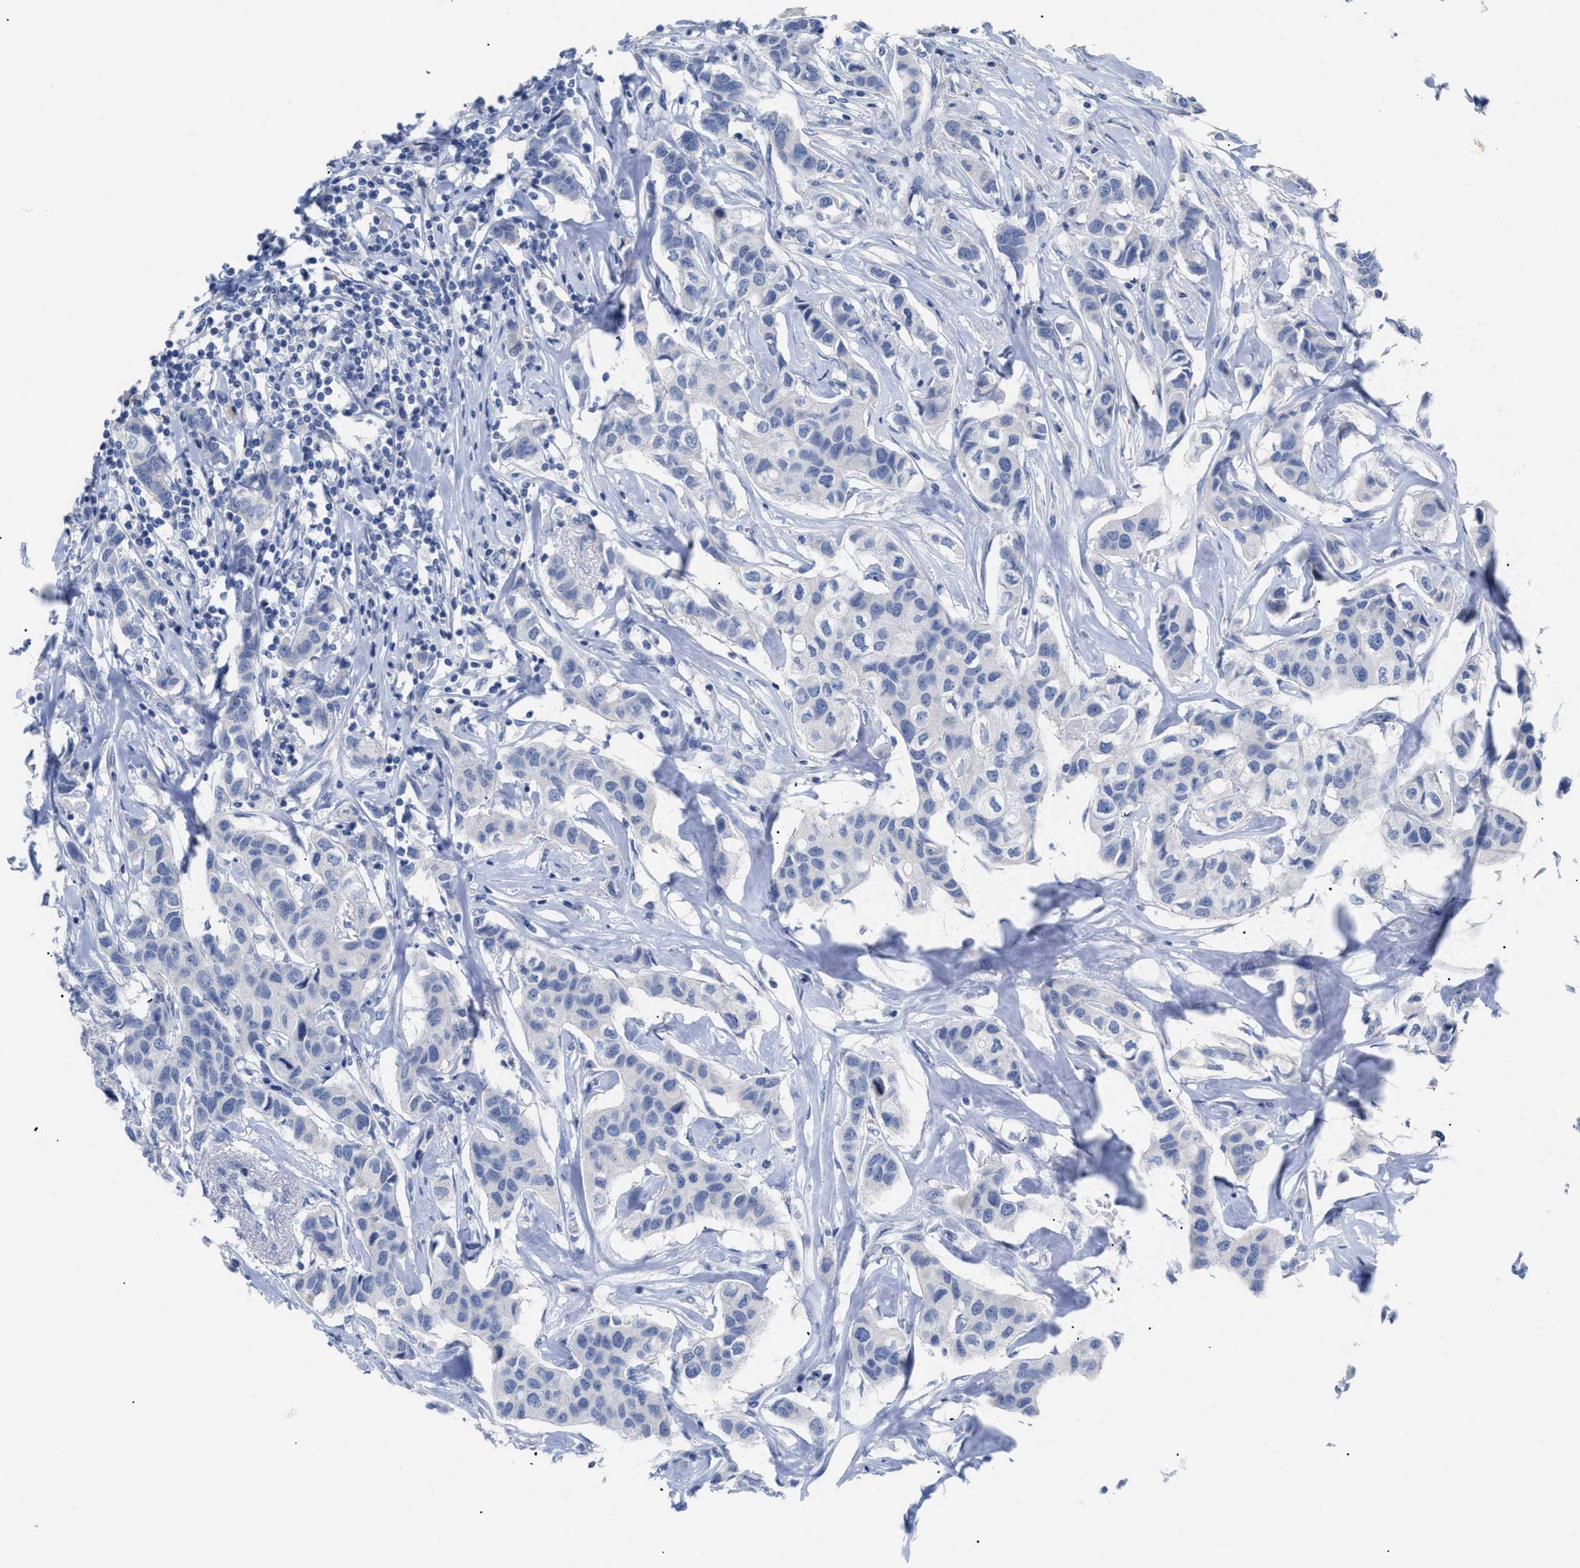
{"staining": {"intensity": "negative", "quantity": "none", "location": "none"}, "tissue": "breast cancer", "cell_type": "Tumor cells", "image_type": "cancer", "snomed": [{"axis": "morphology", "description": "Duct carcinoma"}, {"axis": "topography", "description": "Breast"}], "caption": "DAB (3,3'-diaminobenzidine) immunohistochemical staining of human breast cancer (intraductal carcinoma) reveals no significant expression in tumor cells.", "gene": "CAV3", "patient": {"sex": "female", "age": 80}}